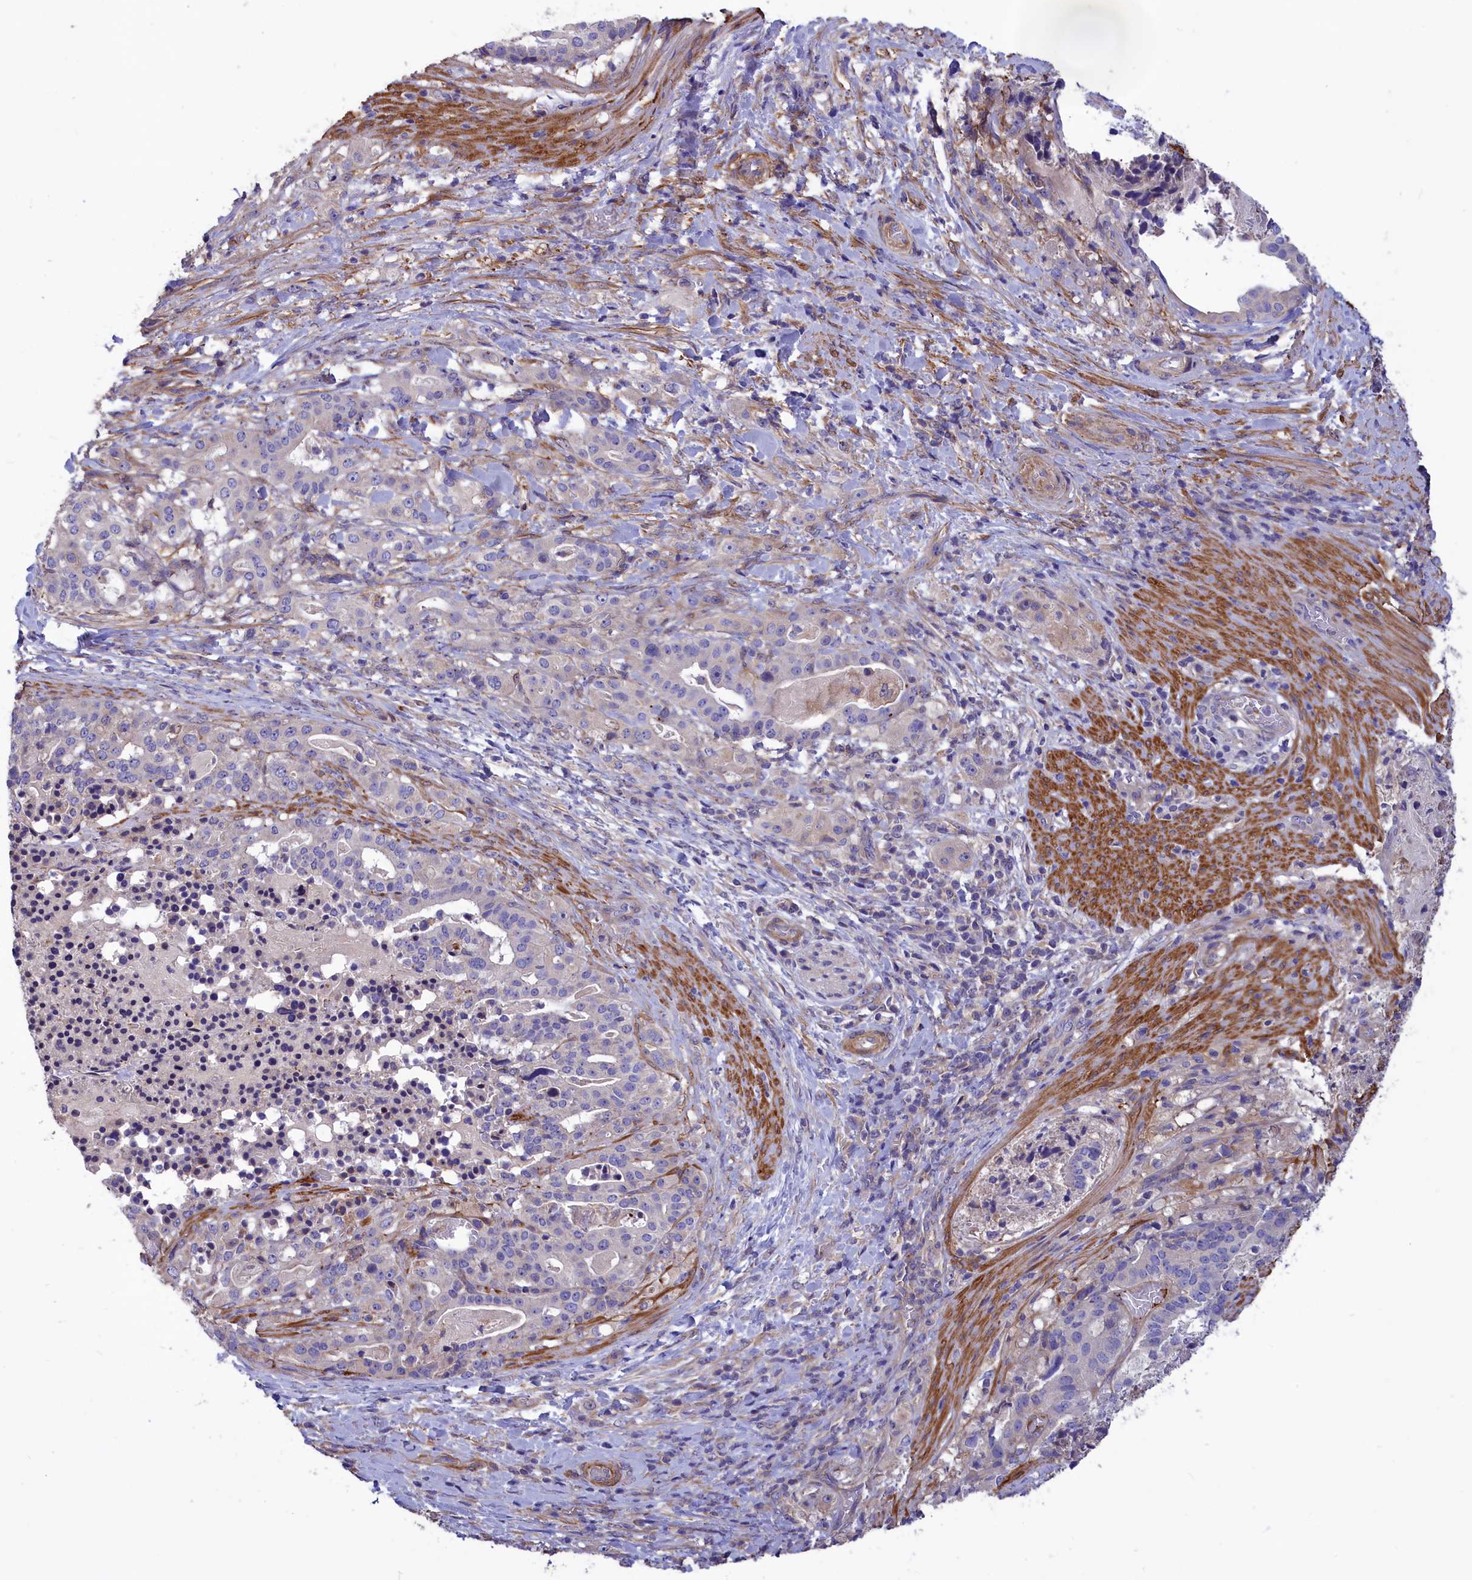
{"staining": {"intensity": "negative", "quantity": "none", "location": "none"}, "tissue": "stomach cancer", "cell_type": "Tumor cells", "image_type": "cancer", "snomed": [{"axis": "morphology", "description": "Adenocarcinoma, NOS"}, {"axis": "topography", "description": "Stomach"}], "caption": "The image reveals no significant expression in tumor cells of adenocarcinoma (stomach). (Stains: DAB (3,3'-diaminobenzidine) immunohistochemistry with hematoxylin counter stain, Microscopy: brightfield microscopy at high magnification).", "gene": "AMDHD2", "patient": {"sex": "male", "age": 48}}